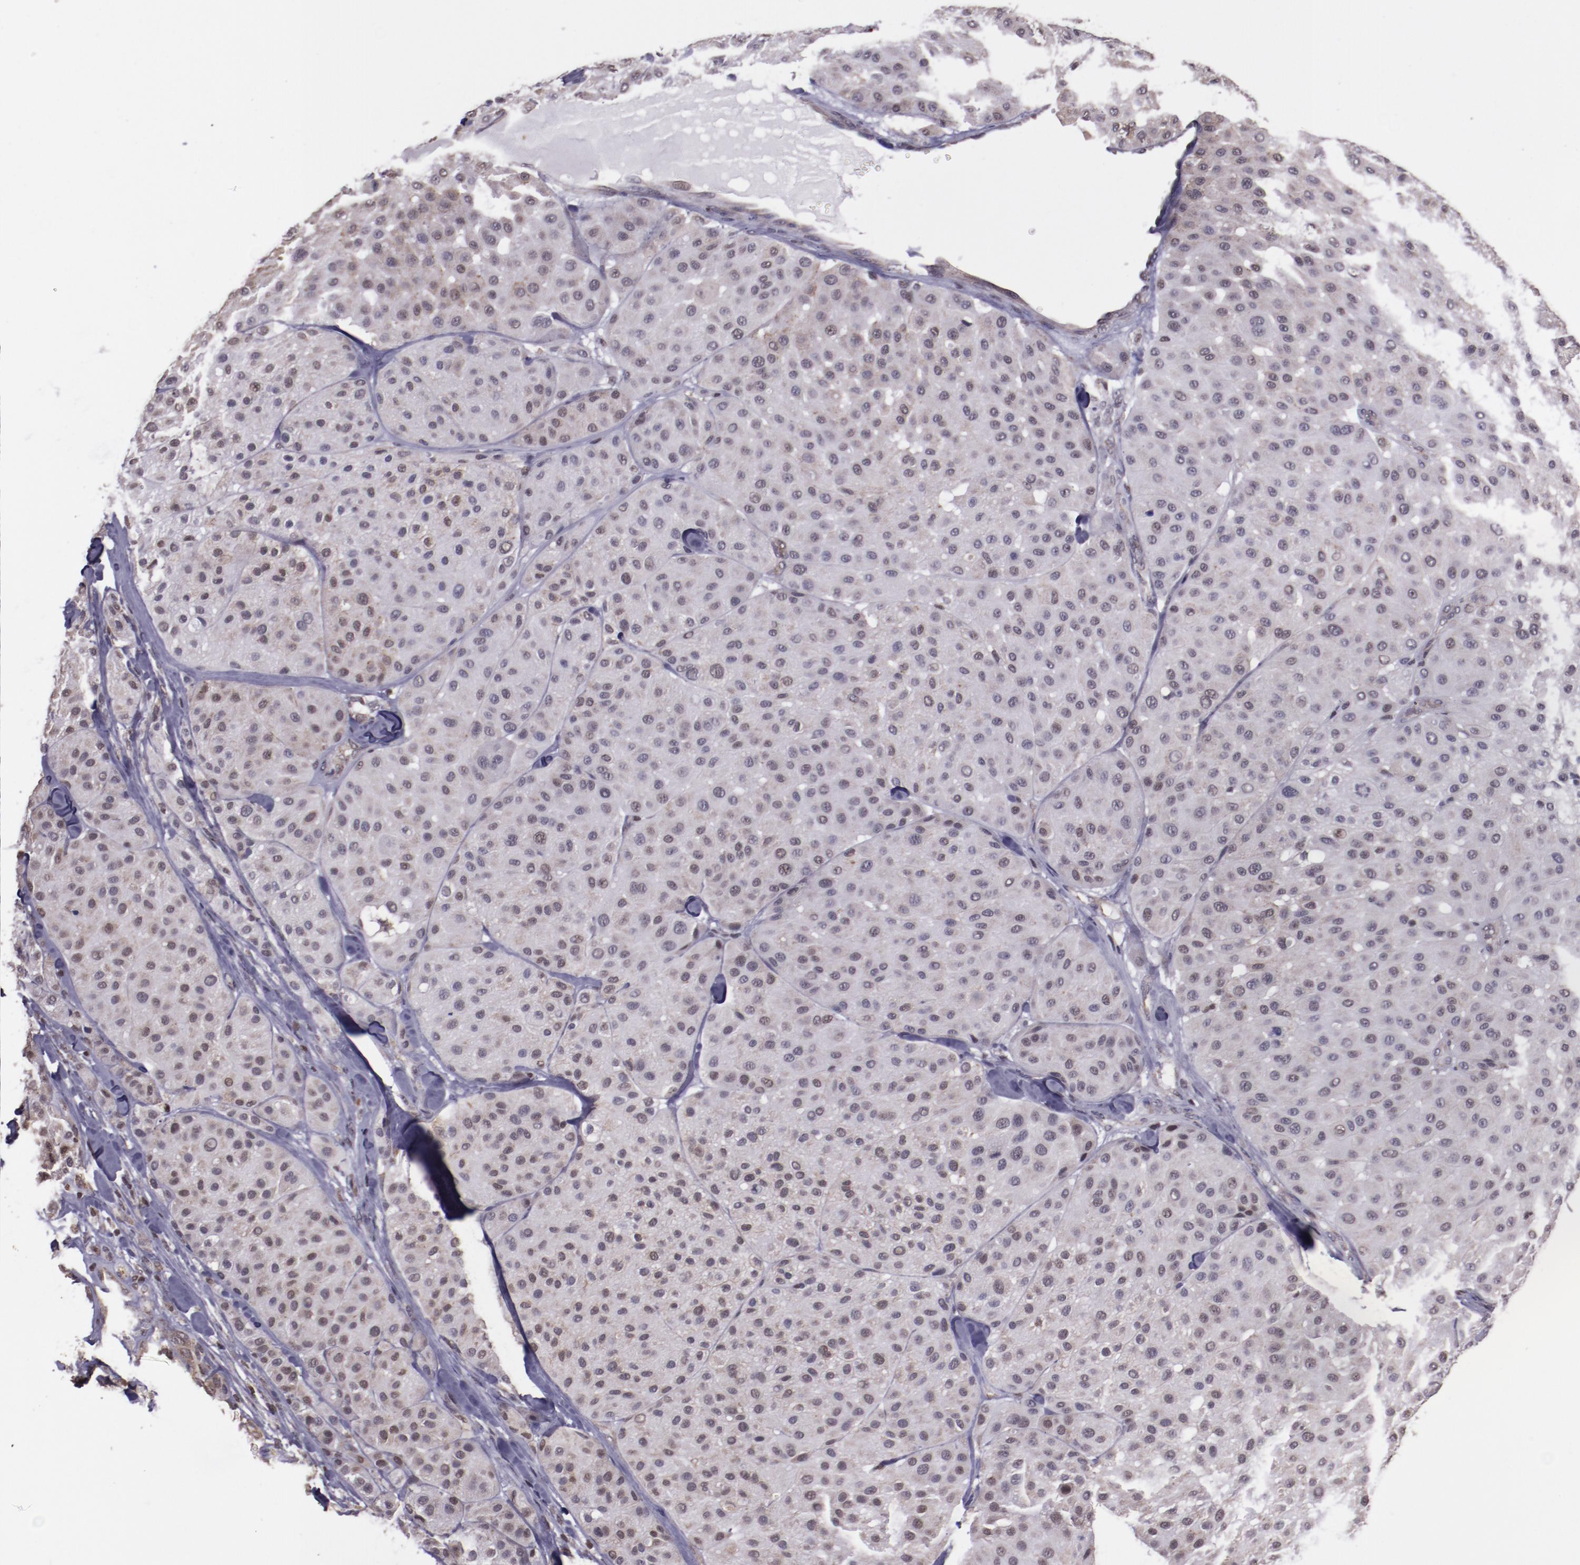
{"staining": {"intensity": "weak", "quantity": "<25%", "location": "nuclear"}, "tissue": "melanoma", "cell_type": "Tumor cells", "image_type": "cancer", "snomed": [{"axis": "morphology", "description": "Normal tissue, NOS"}, {"axis": "morphology", "description": "Malignant melanoma, Metastatic site"}, {"axis": "topography", "description": "Skin"}], "caption": "Melanoma stained for a protein using immunohistochemistry exhibits no expression tumor cells.", "gene": "ELF1", "patient": {"sex": "male", "age": 41}}